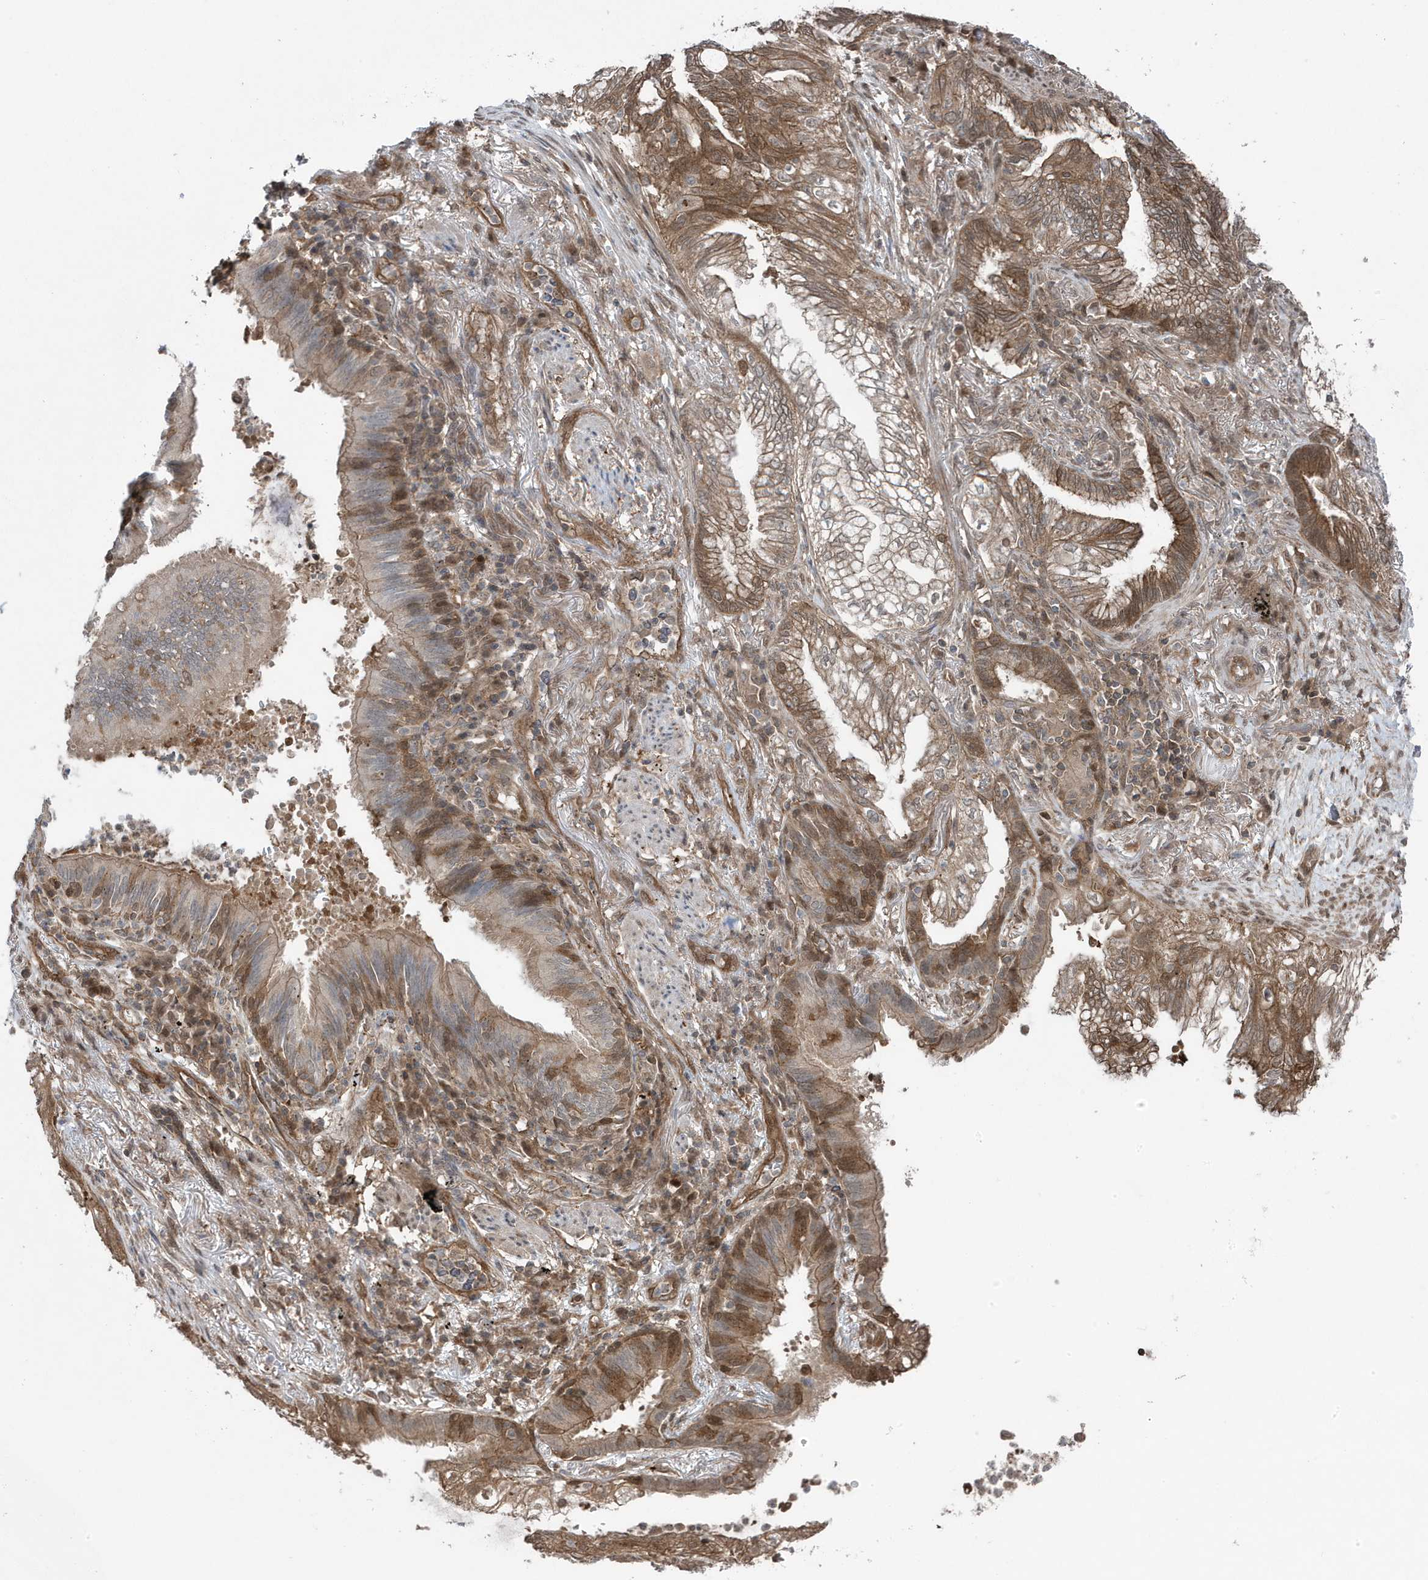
{"staining": {"intensity": "moderate", "quantity": ">75%", "location": "cytoplasmic/membranous"}, "tissue": "lung cancer", "cell_type": "Tumor cells", "image_type": "cancer", "snomed": [{"axis": "morphology", "description": "Adenocarcinoma, NOS"}, {"axis": "topography", "description": "Lung"}], "caption": "Lung adenocarcinoma was stained to show a protein in brown. There is medium levels of moderate cytoplasmic/membranous staining in about >75% of tumor cells.", "gene": "MAPK1IP1L", "patient": {"sex": "female", "age": 70}}